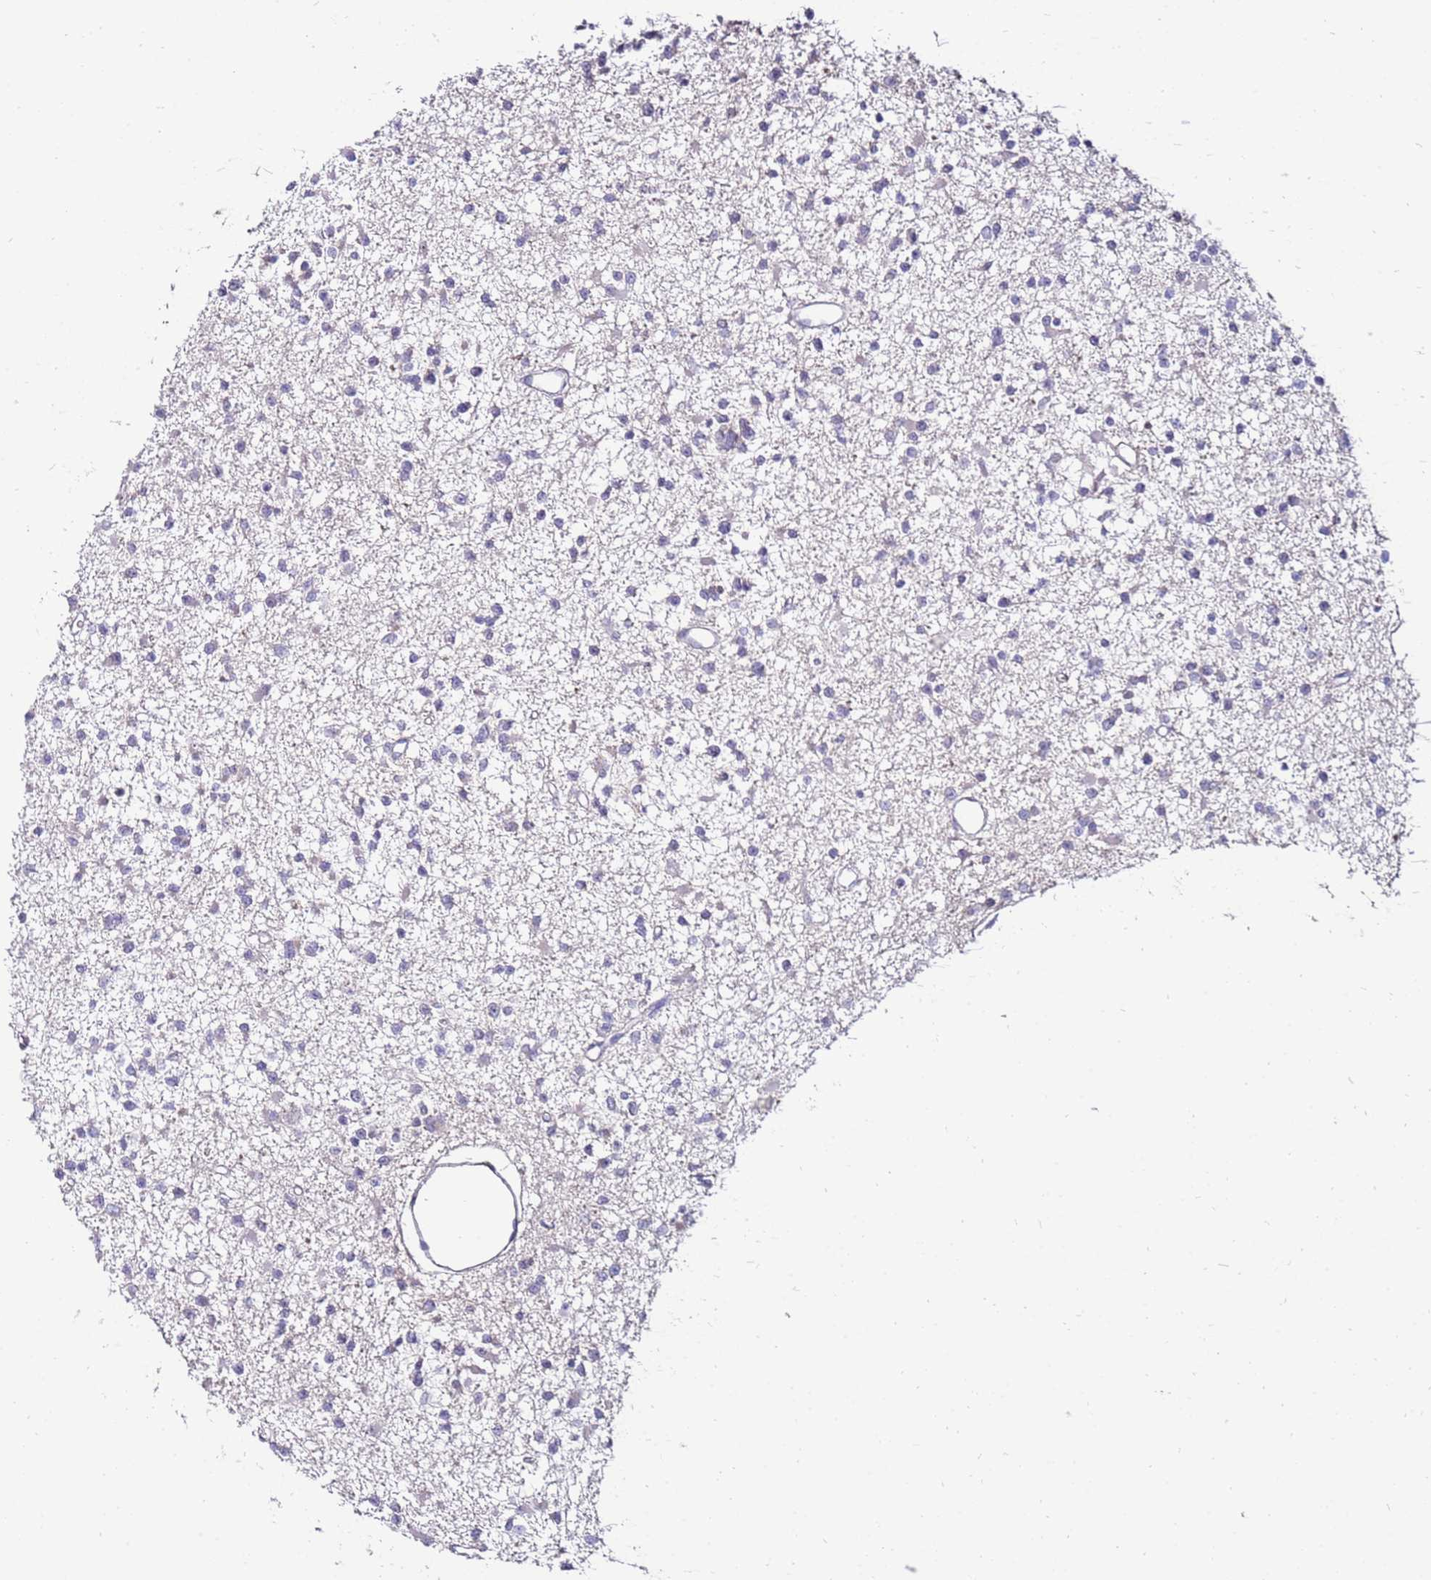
{"staining": {"intensity": "negative", "quantity": "none", "location": "none"}, "tissue": "glioma", "cell_type": "Tumor cells", "image_type": "cancer", "snomed": [{"axis": "morphology", "description": "Glioma, malignant, Low grade"}, {"axis": "topography", "description": "Brain"}], "caption": "A histopathology image of human glioma is negative for staining in tumor cells.", "gene": "GPN3", "patient": {"sex": "female", "age": 22}}